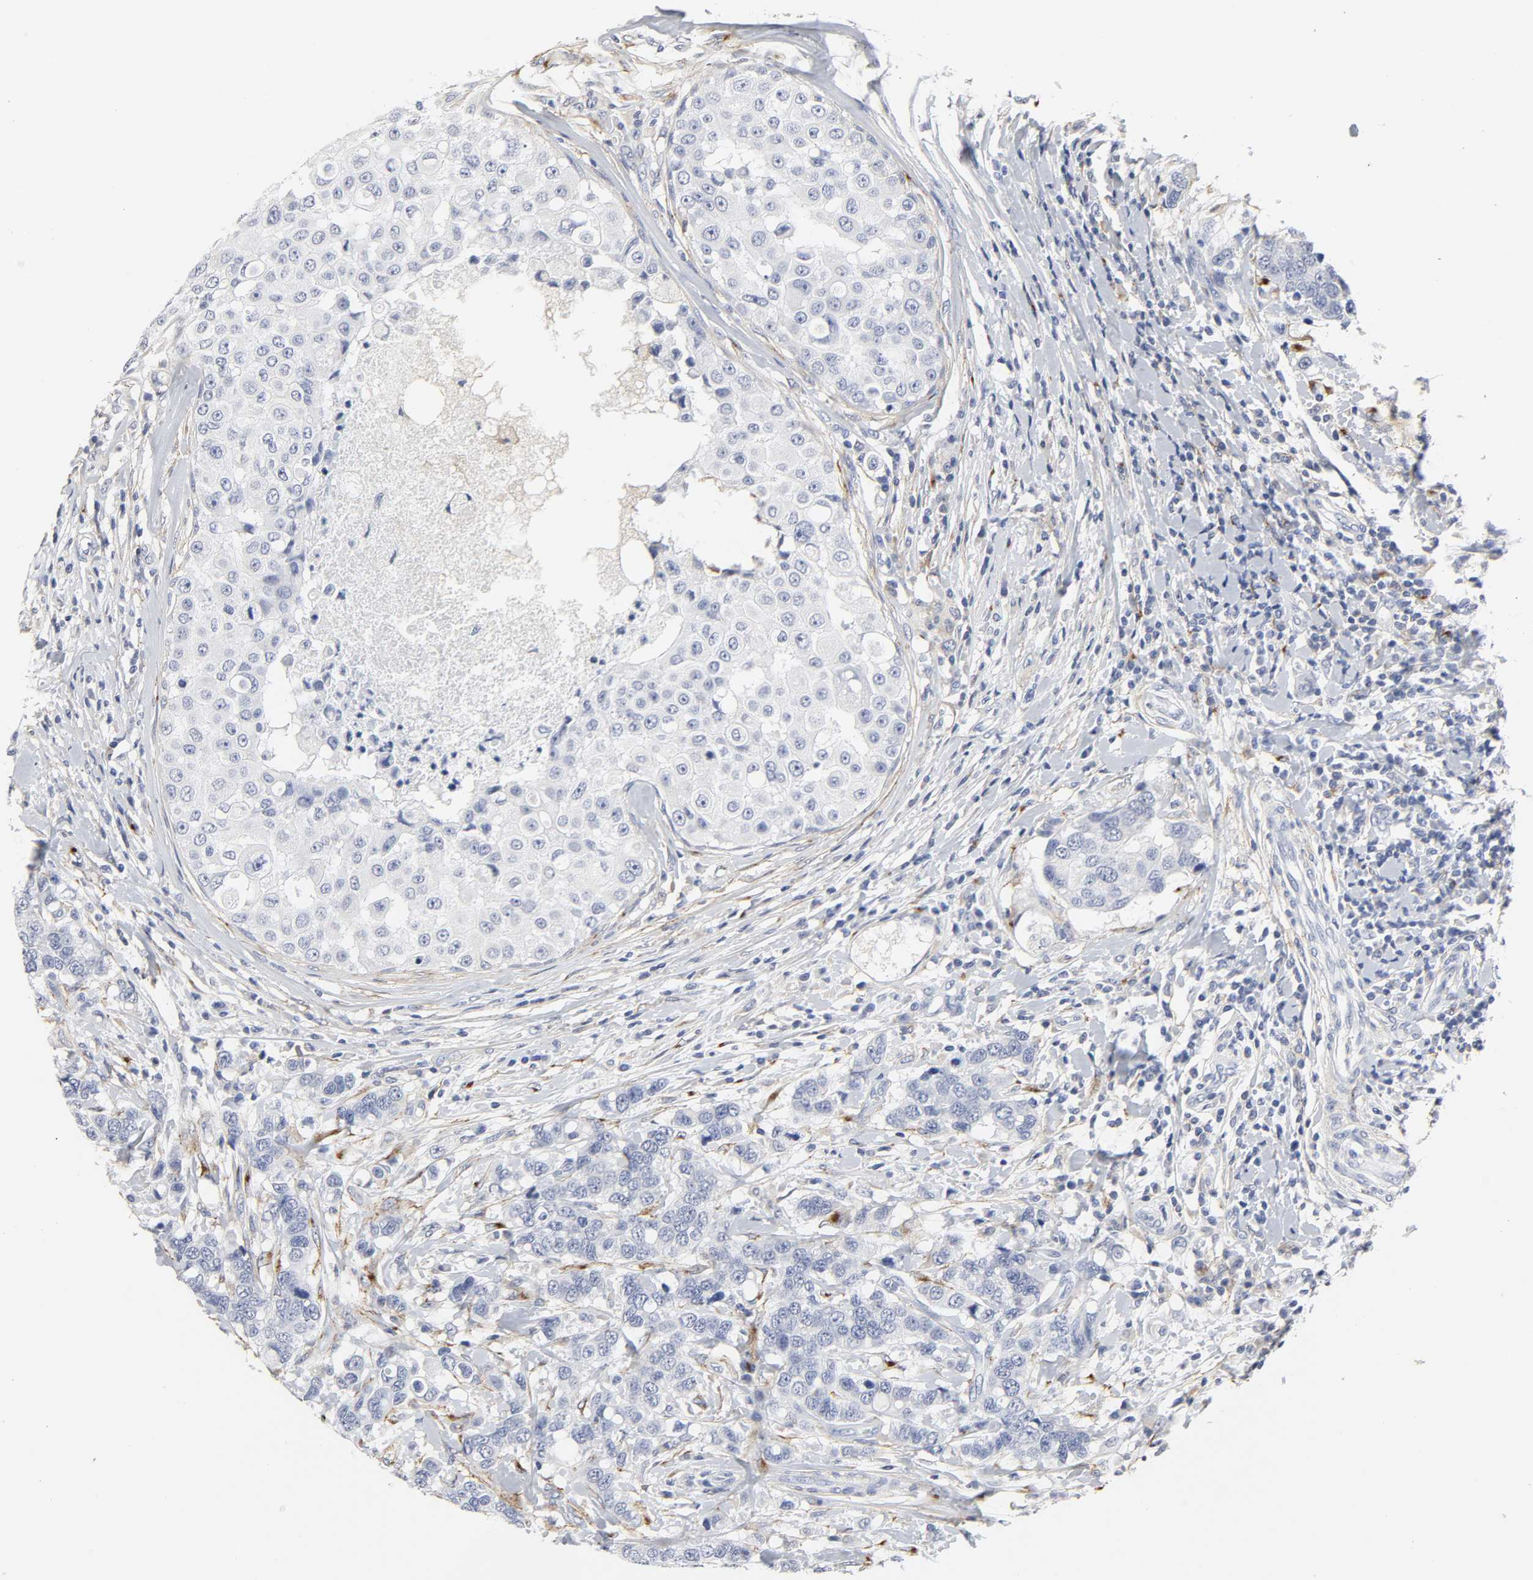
{"staining": {"intensity": "negative", "quantity": "none", "location": "none"}, "tissue": "breast cancer", "cell_type": "Tumor cells", "image_type": "cancer", "snomed": [{"axis": "morphology", "description": "Duct carcinoma"}, {"axis": "topography", "description": "Breast"}], "caption": "IHC photomicrograph of human breast cancer stained for a protein (brown), which displays no staining in tumor cells. Brightfield microscopy of immunohistochemistry (IHC) stained with DAB (brown) and hematoxylin (blue), captured at high magnification.", "gene": "LRP1", "patient": {"sex": "female", "age": 27}}